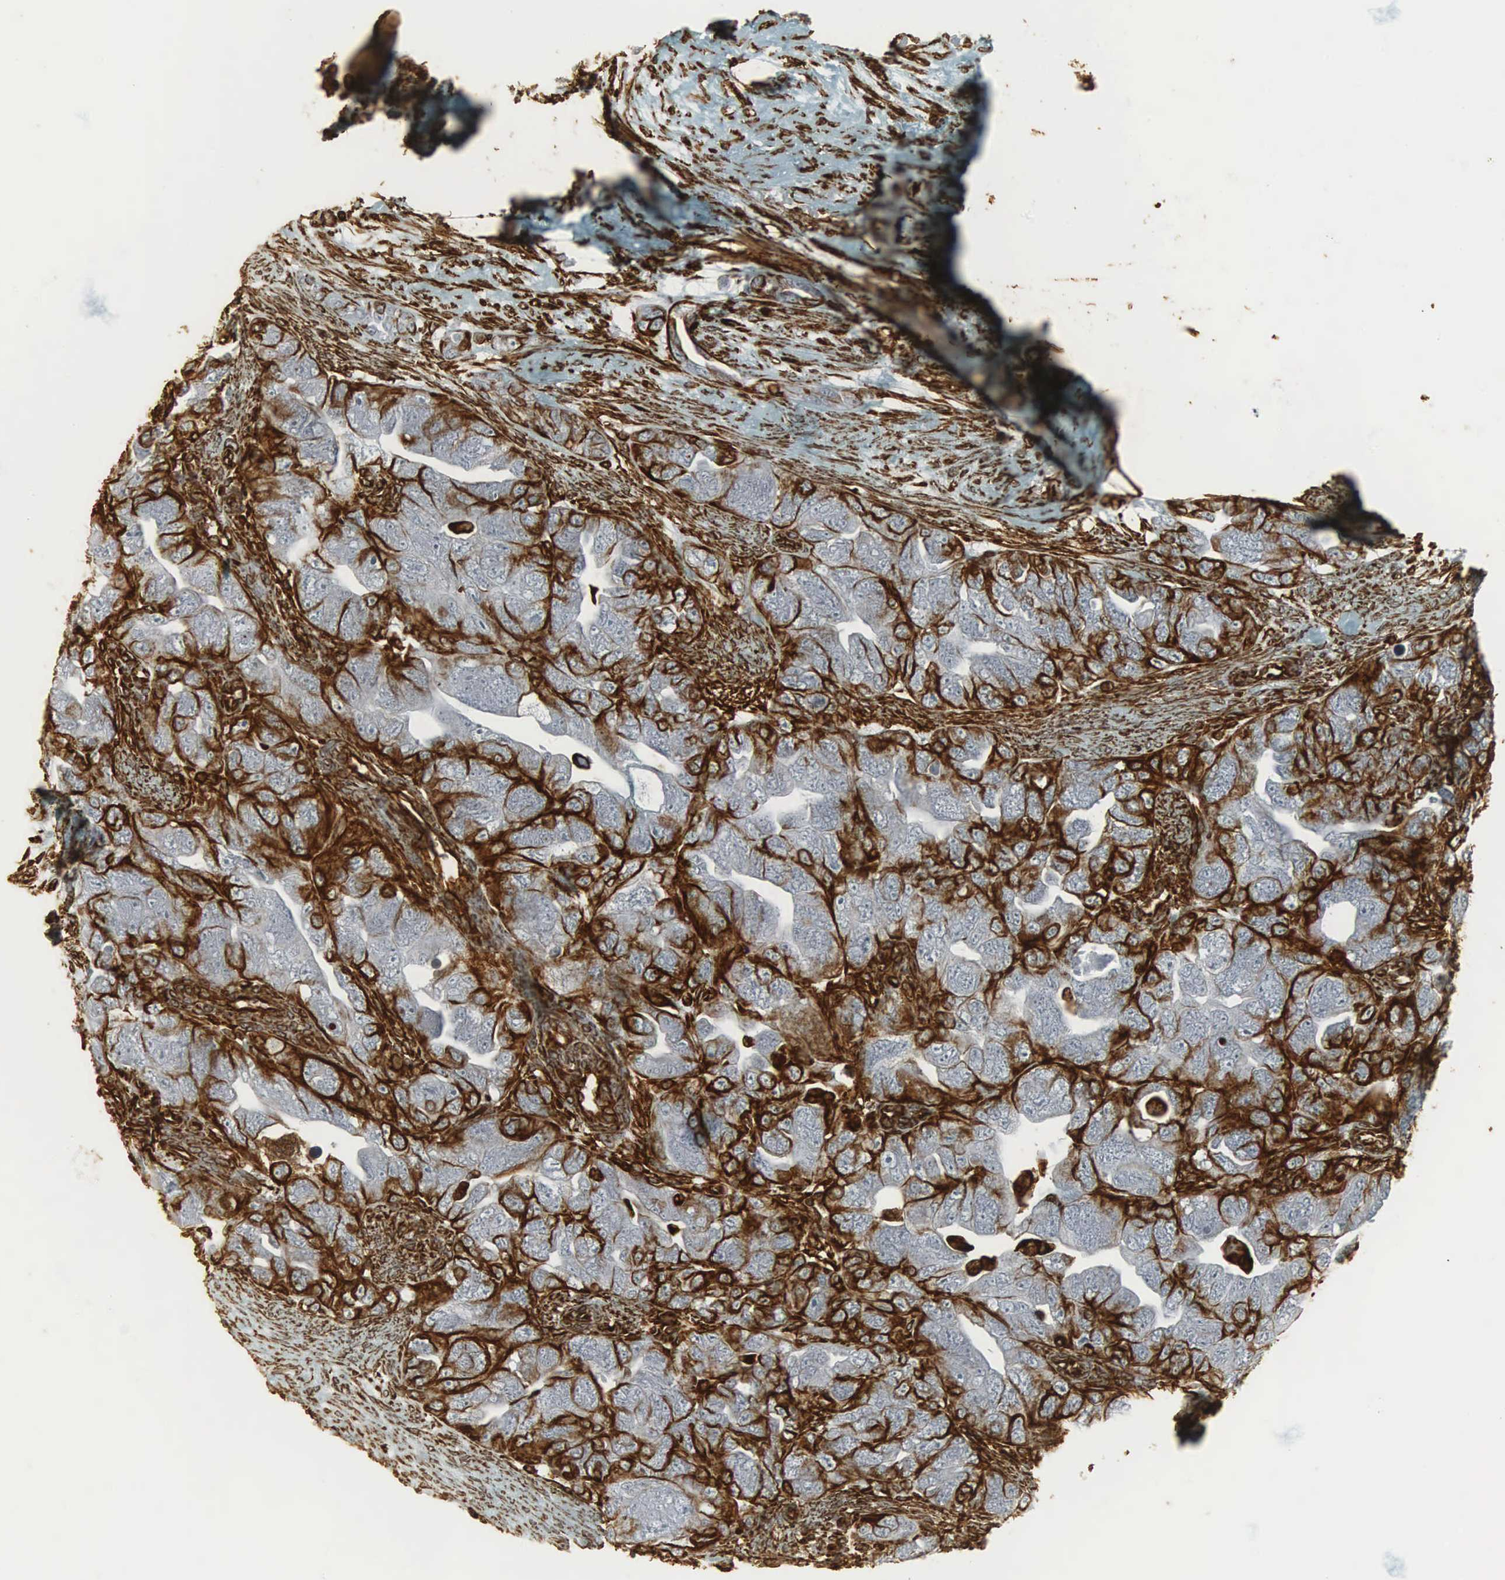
{"staining": {"intensity": "moderate", "quantity": "25%-75%", "location": "cytoplasmic/membranous"}, "tissue": "ovarian cancer", "cell_type": "Tumor cells", "image_type": "cancer", "snomed": [{"axis": "morphology", "description": "Cystadenocarcinoma, serous, NOS"}, {"axis": "topography", "description": "Ovary"}], "caption": "Ovarian cancer (serous cystadenocarcinoma) stained with a brown dye exhibits moderate cytoplasmic/membranous positive positivity in approximately 25%-75% of tumor cells.", "gene": "VIM", "patient": {"sex": "female", "age": 63}}